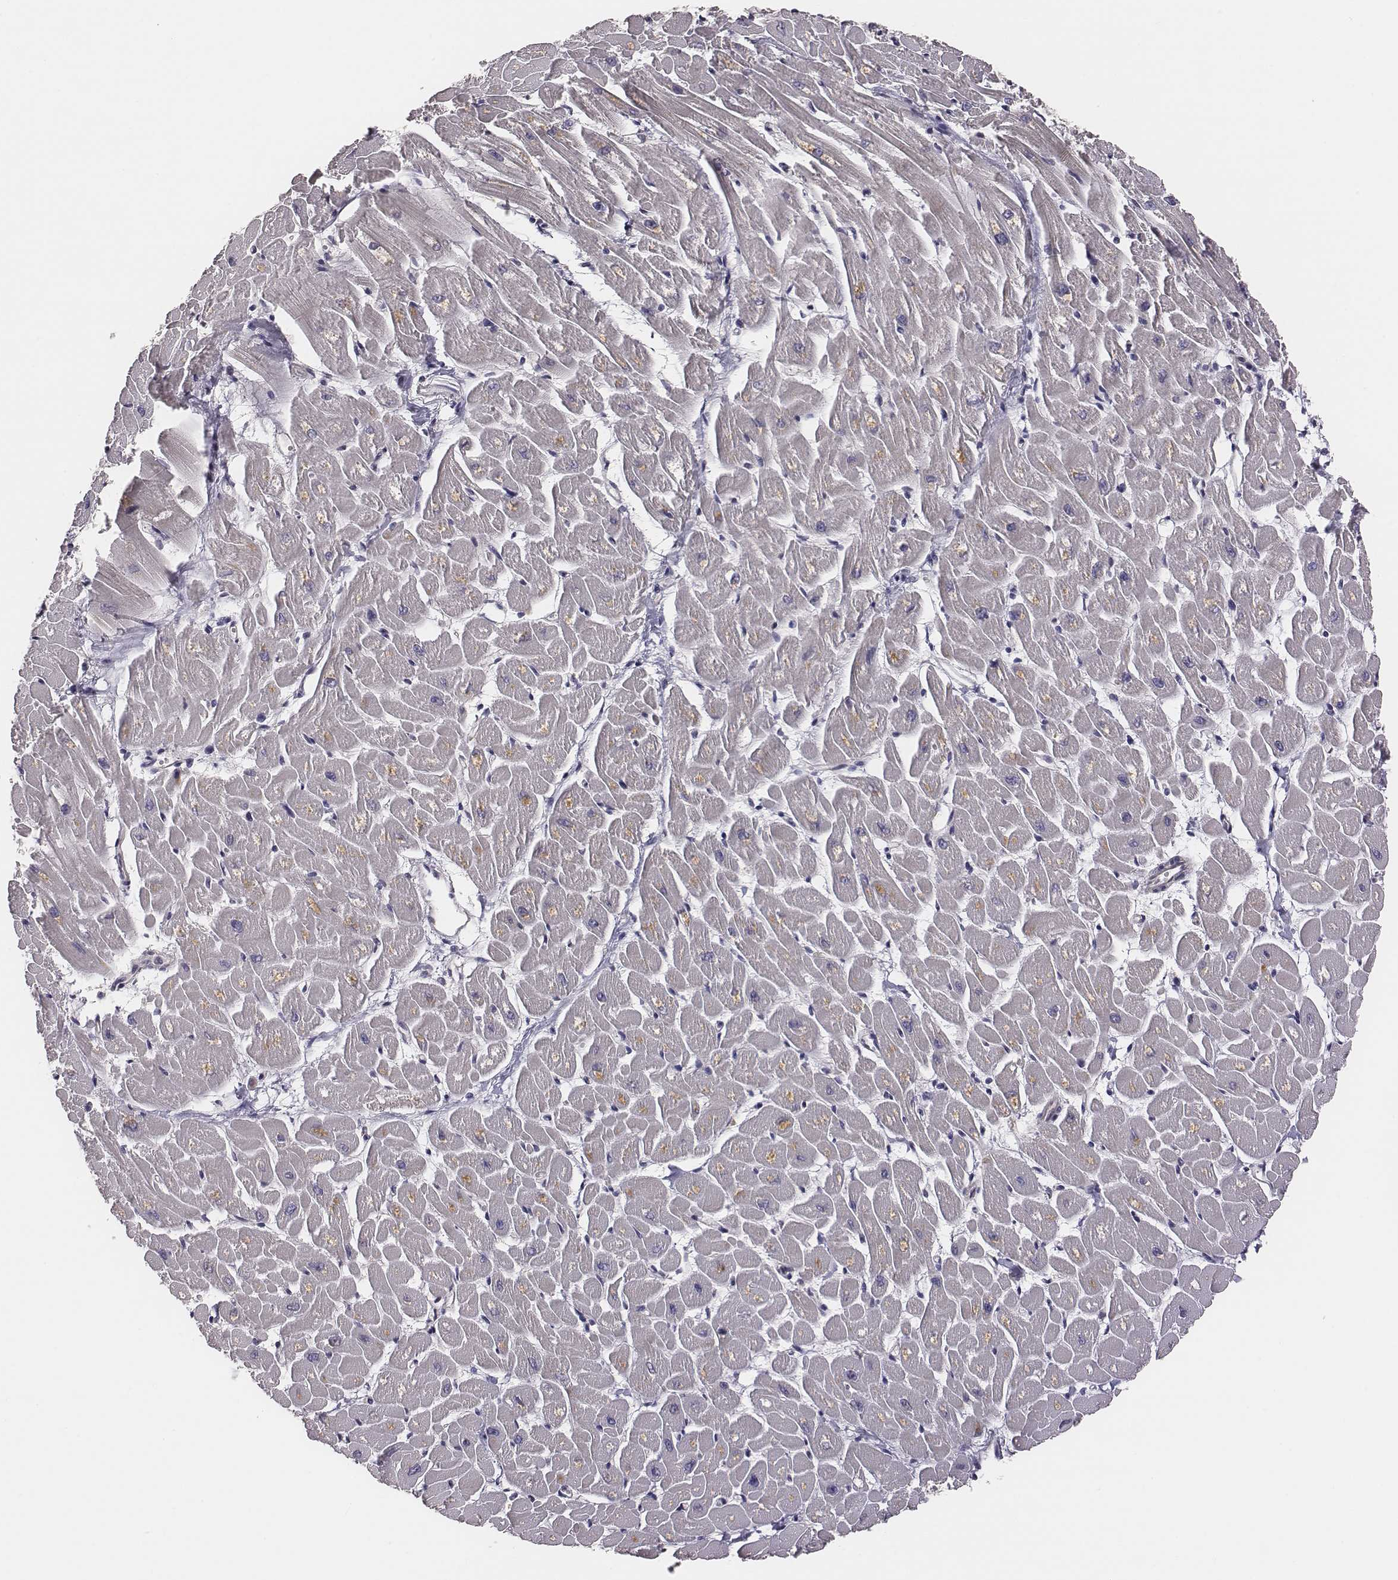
{"staining": {"intensity": "negative", "quantity": "none", "location": "none"}, "tissue": "heart muscle", "cell_type": "Cardiomyocytes", "image_type": "normal", "snomed": [{"axis": "morphology", "description": "Normal tissue, NOS"}, {"axis": "topography", "description": "Heart"}], "caption": "IHC photomicrograph of normal heart muscle stained for a protein (brown), which reveals no staining in cardiomyocytes.", "gene": "SCARF1", "patient": {"sex": "male", "age": 57}}